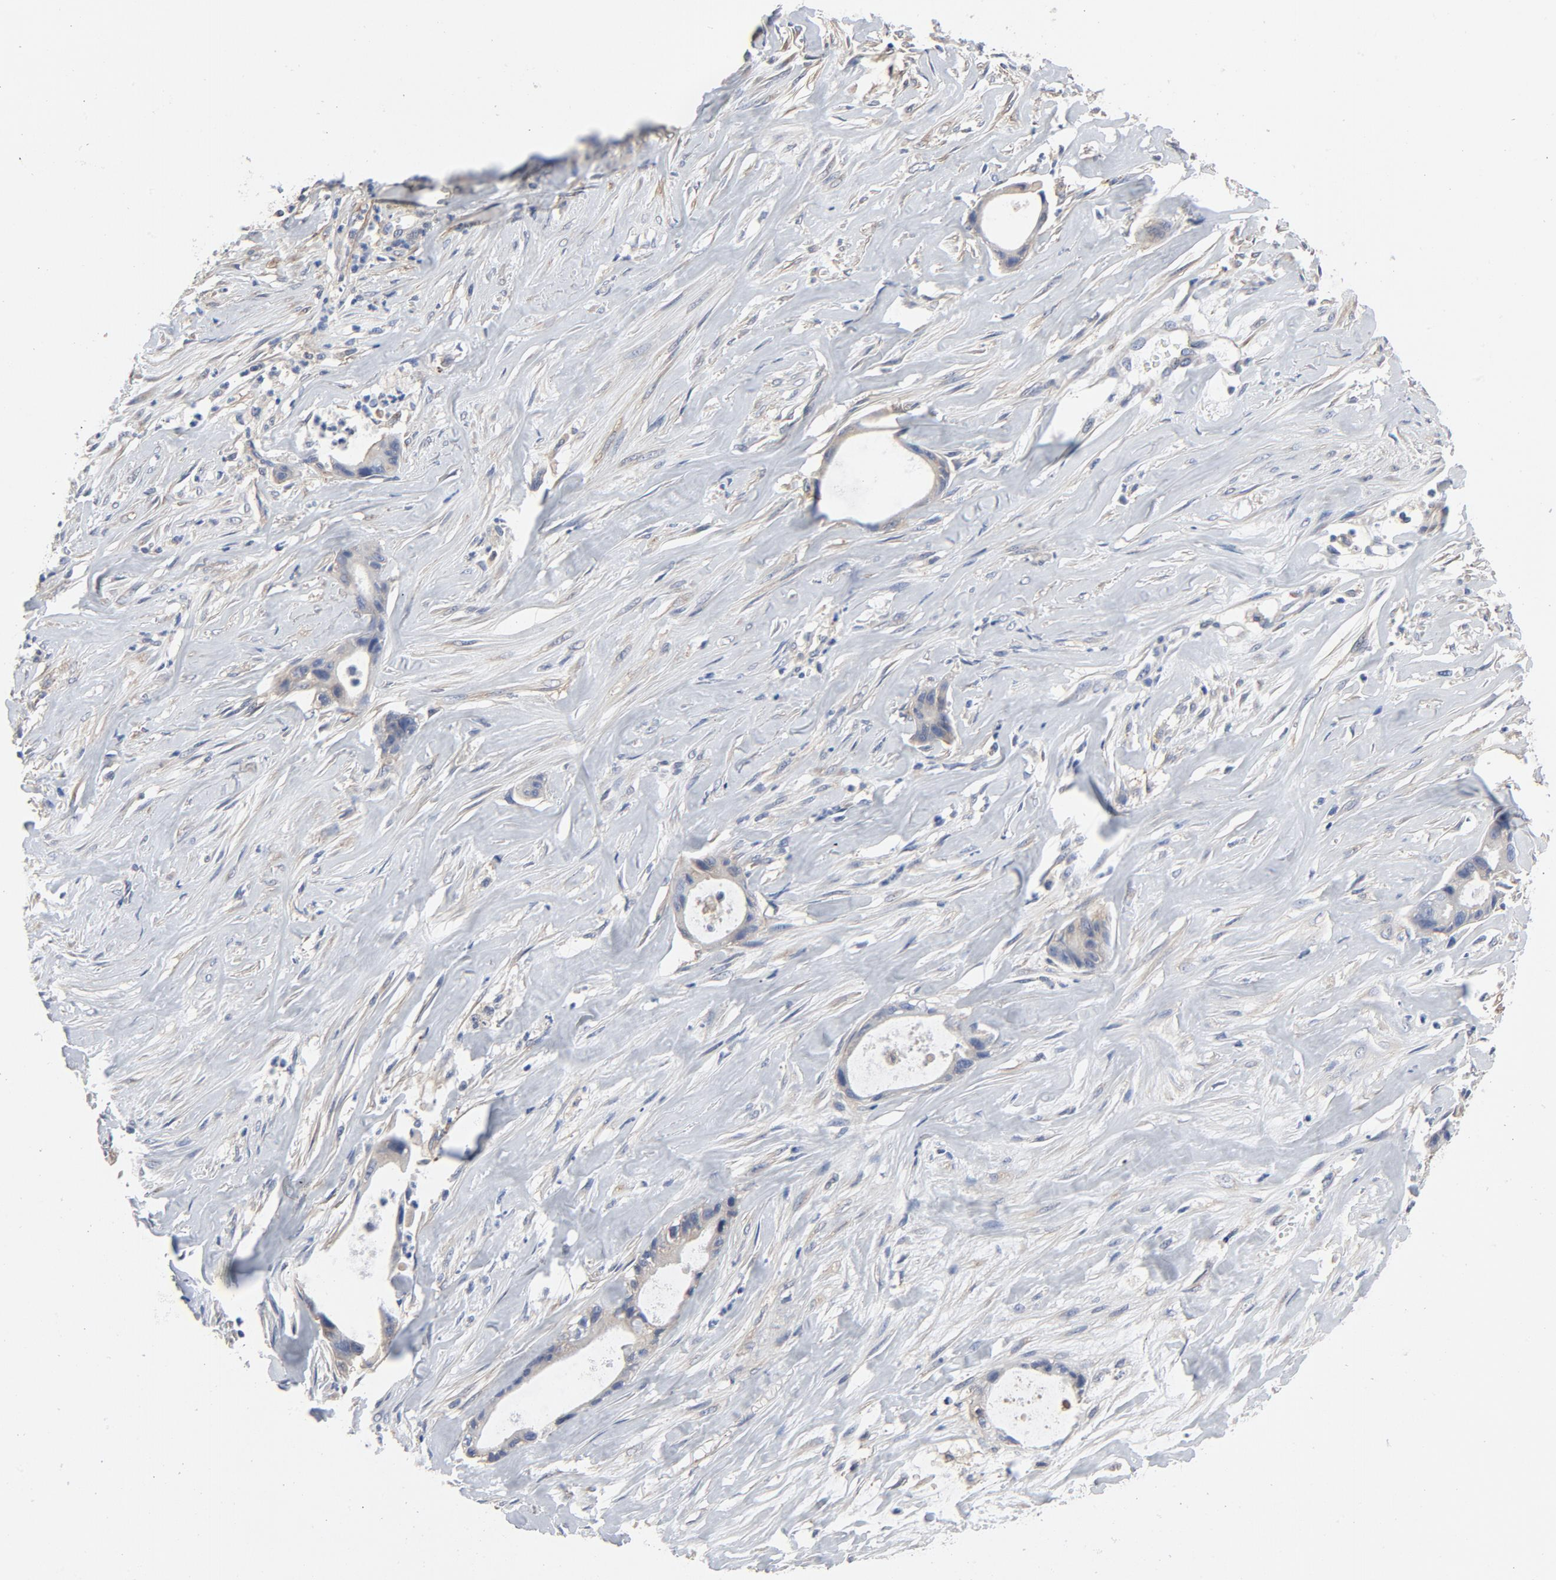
{"staining": {"intensity": "weak", "quantity": "25%-75%", "location": "cytoplasmic/membranous"}, "tissue": "liver cancer", "cell_type": "Tumor cells", "image_type": "cancer", "snomed": [{"axis": "morphology", "description": "Cholangiocarcinoma"}, {"axis": "topography", "description": "Liver"}], "caption": "Tumor cells demonstrate low levels of weak cytoplasmic/membranous expression in about 25%-75% of cells in liver cholangiocarcinoma. (DAB (3,3'-diaminobenzidine) IHC, brown staining for protein, blue staining for nuclei).", "gene": "DYNLT3", "patient": {"sex": "female", "age": 55}}